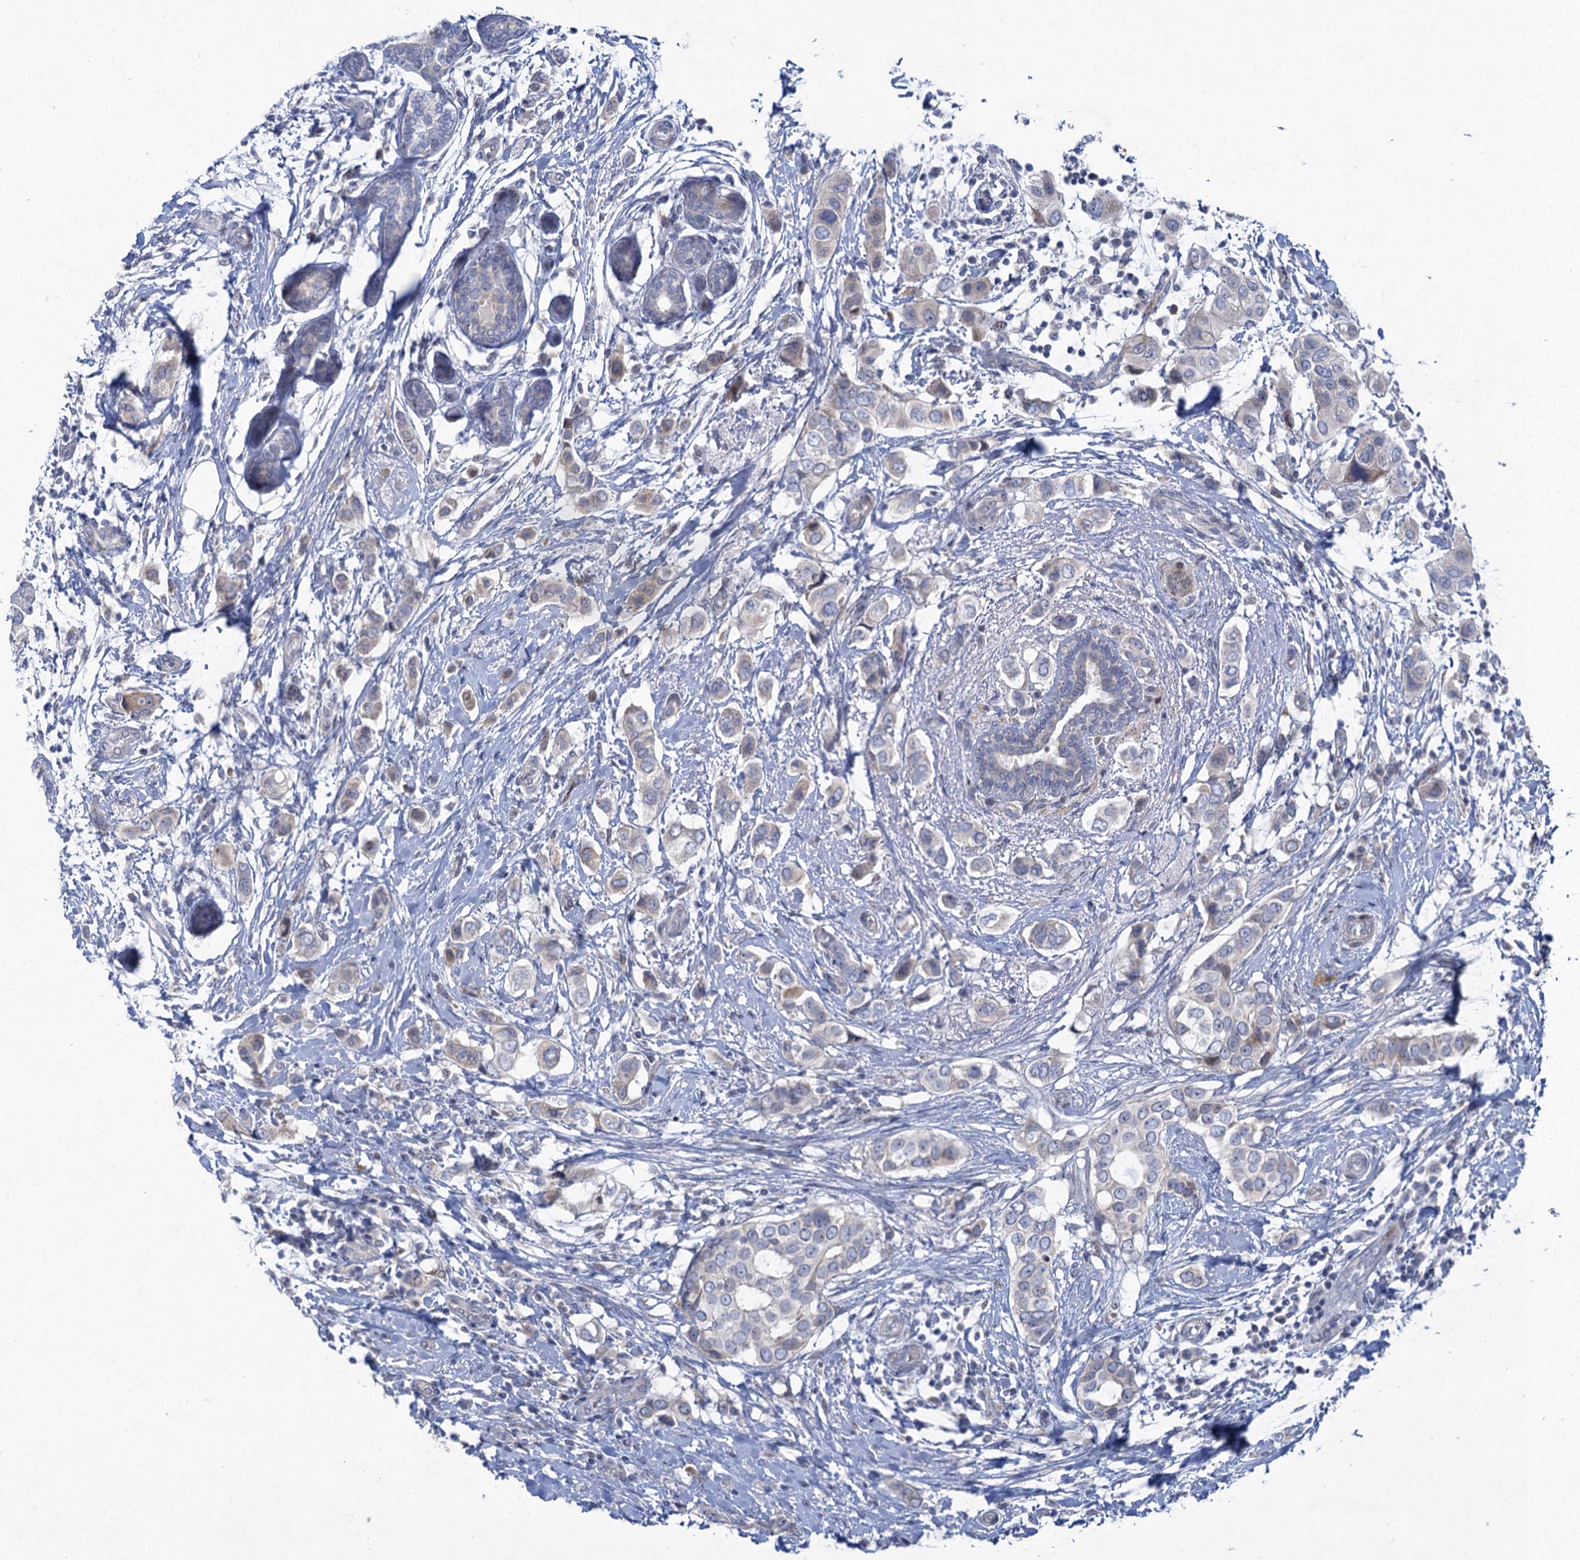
{"staining": {"intensity": "weak", "quantity": "25%-75%", "location": "cytoplasmic/membranous"}, "tissue": "breast cancer", "cell_type": "Tumor cells", "image_type": "cancer", "snomed": [{"axis": "morphology", "description": "Lobular carcinoma"}, {"axis": "topography", "description": "Breast"}], "caption": "This micrograph displays breast lobular carcinoma stained with IHC to label a protein in brown. The cytoplasmic/membranous of tumor cells show weak positivity for the protein. Nuclei are counter-stained blue.", "gene": "QPCTL", "patient": {"sex": "female", "age": 51}}